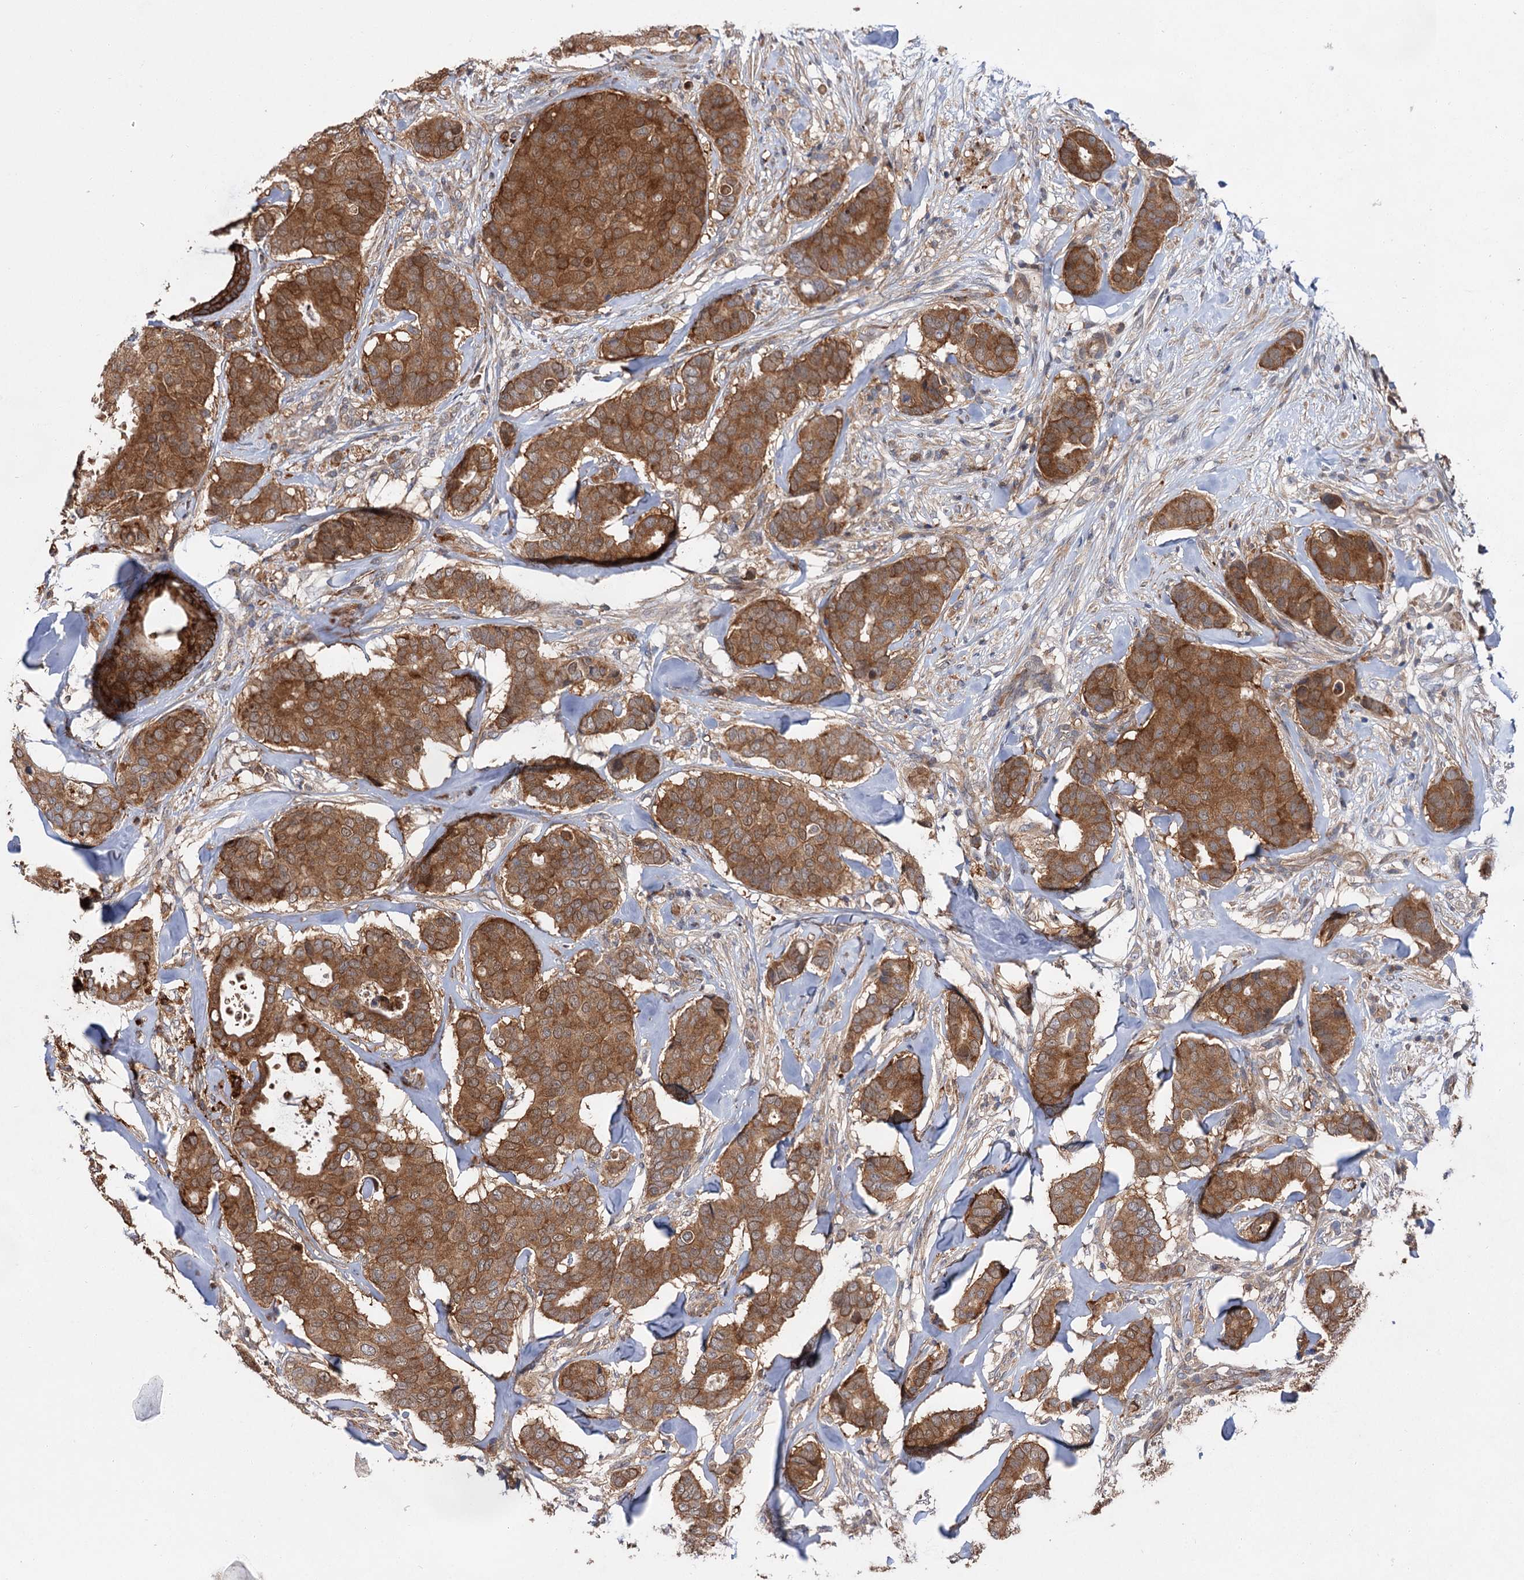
{"staining": {"intensity": "strong", "quantity": ">75%", "location": "cytoplasmic/membranous"}, "tissue": "breast cancer", "cell_type": "Tumor cells", "image_type": "cancer", "snomed": [{"axis": "morphology", "description": "Duct carcinoma"}, {"axis": "topography", "description": "Breast"}], "caption": "Protein analysis of invasive ductal carcinoma (breast) tissue exhibits strong cytoplasmic/membranous staining in about >75% of tumor cells. The staining was performed using DAB to visualize the protein expression in brown, while the nuclei were stained in blue with hematoxylin (Magnification: 20x).", "gene": "NAA25", "patient": {"sex": "female", "age": 75}}